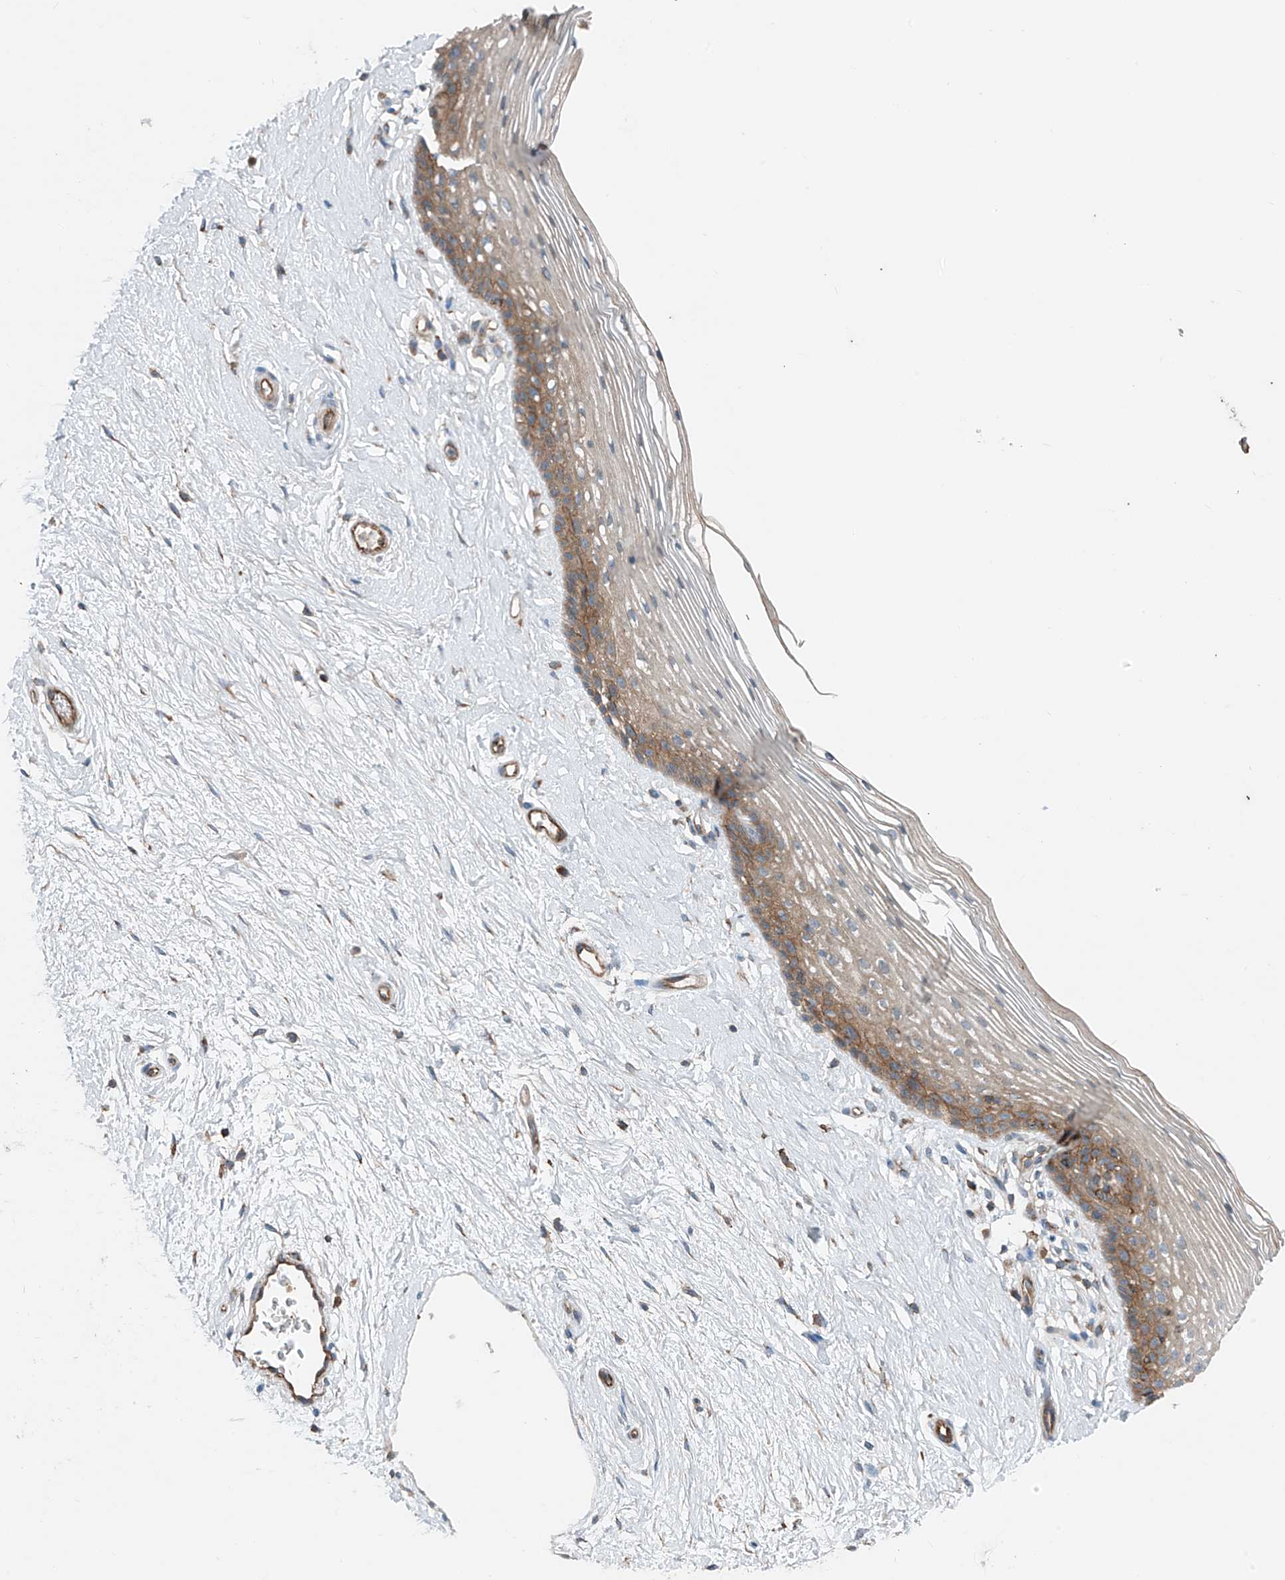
{"staining": {"intensity": "moderate", "quantity": "25%-75%", "location": "cytoplasmic/membranous"}, "tissue": "vagina", "cell_type": "Squamous epithelial cells", "image_type": "normal", "snomed": [{"axis": "morphology", "description": "Normal tissue, NOS"}, {"axis": "topography", "description": "Vagina"}], "caption": "This photomicrograph shows normal vagina stained with immunohistochemistry (IHC) to label a protein in brown. The cytoplasmic/membranous of squamous epithelial cells show moderate positivity for the protein. Nuclei are counter-stained blue.", "gene": "SLC1A5", "patient": {"sex": "female", "age": 46}}